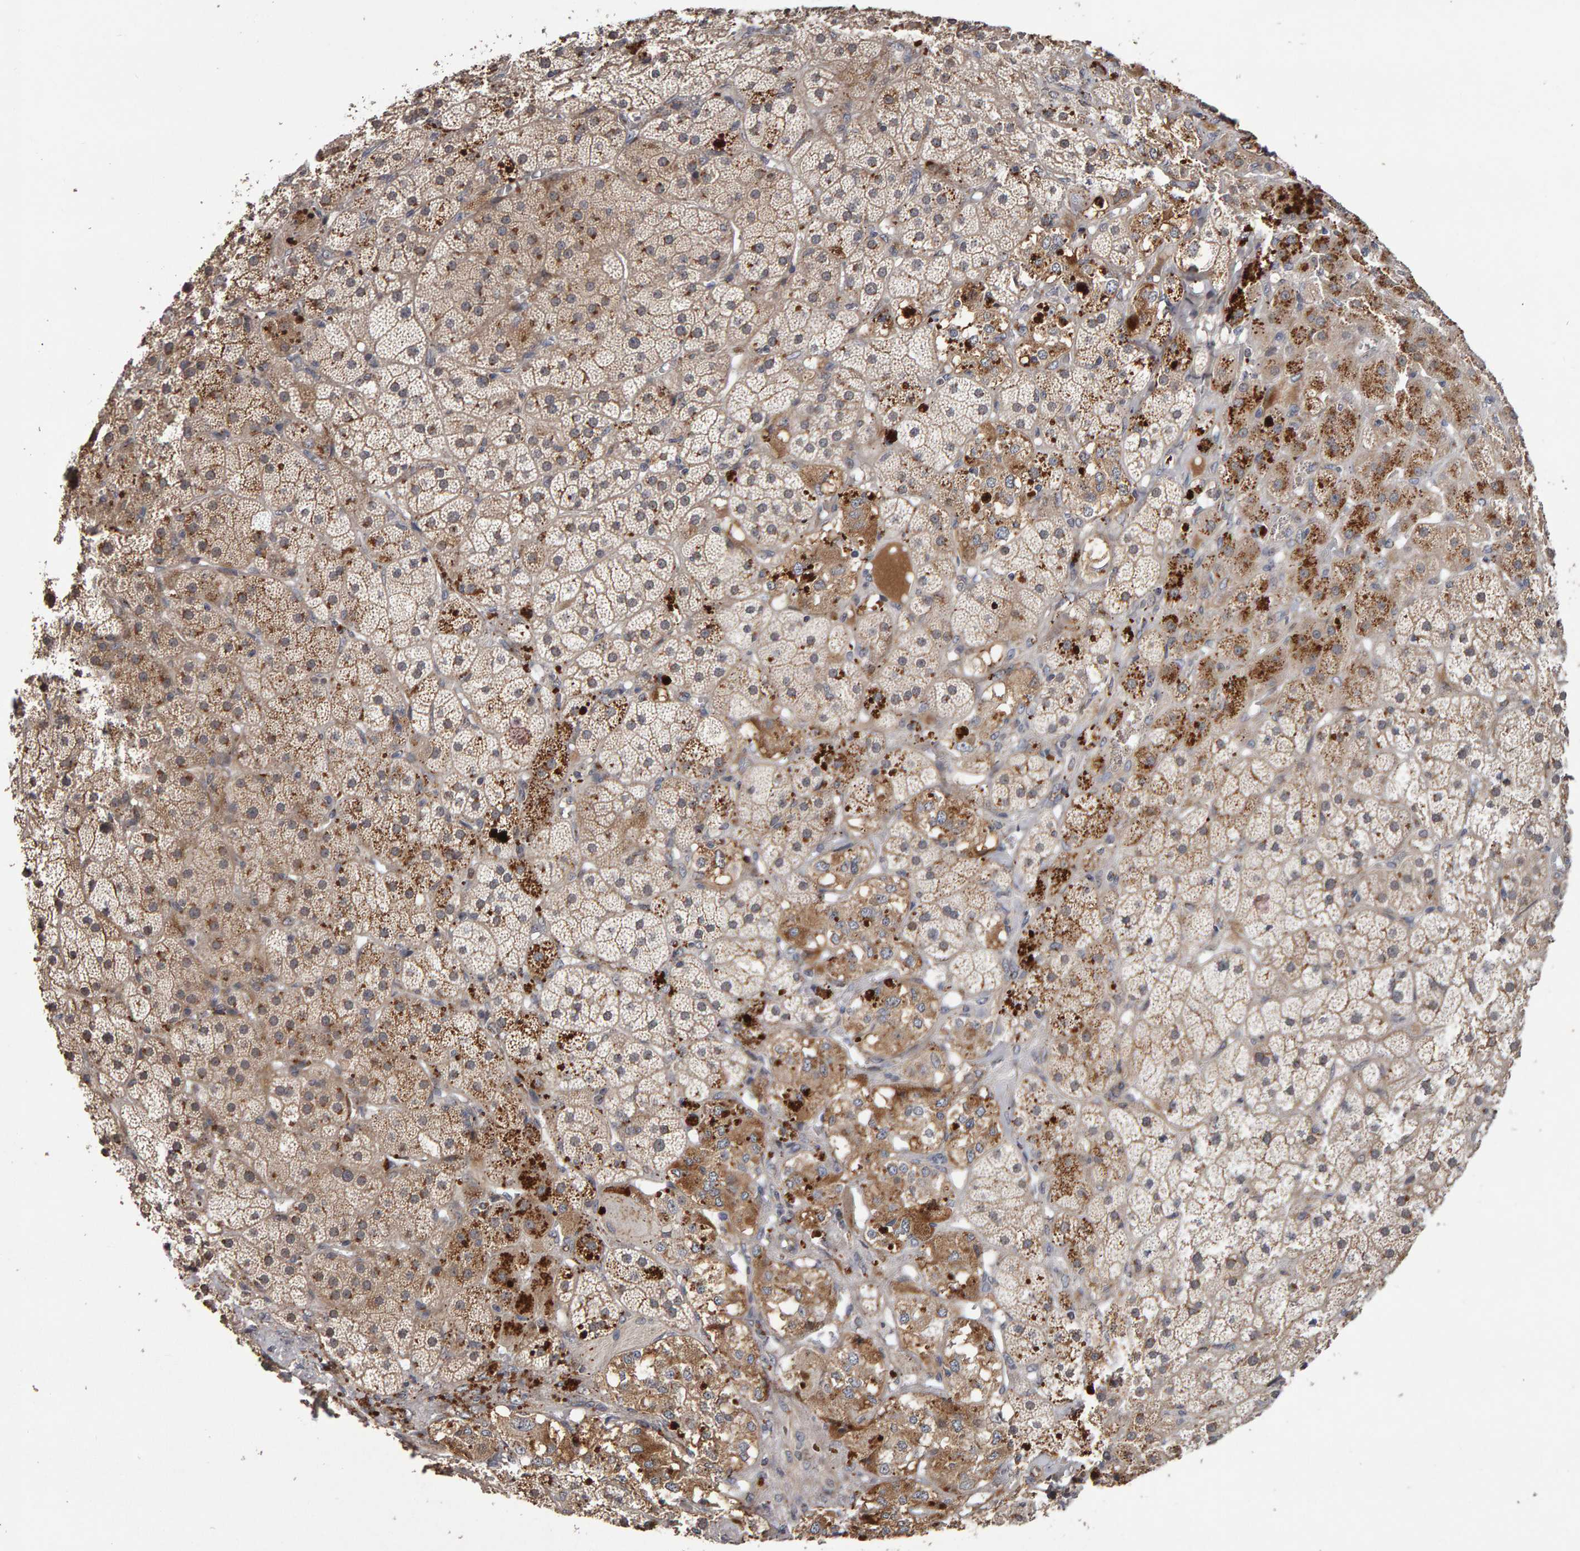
{"staining": {"intensity": "moderate", "quantity": ">75%", "location": "cytoplasmic/membranous"}, "tissue": "adrenal gland", "cell_type": "Glandular cells", "image_type": "normal", "snomed": [{"axis": "morphology", "description": "Normal tissue, NOS"}, {"axis": "topography", "description": "Adrenal gland"}], "caption": "A medium amount of moderate cytoplasmic/membranous staining is present in about >75% of glandular cells in normal adrenal gland.", "gene": "CANT1", "patient": {"sex": "male", "age": 57}}